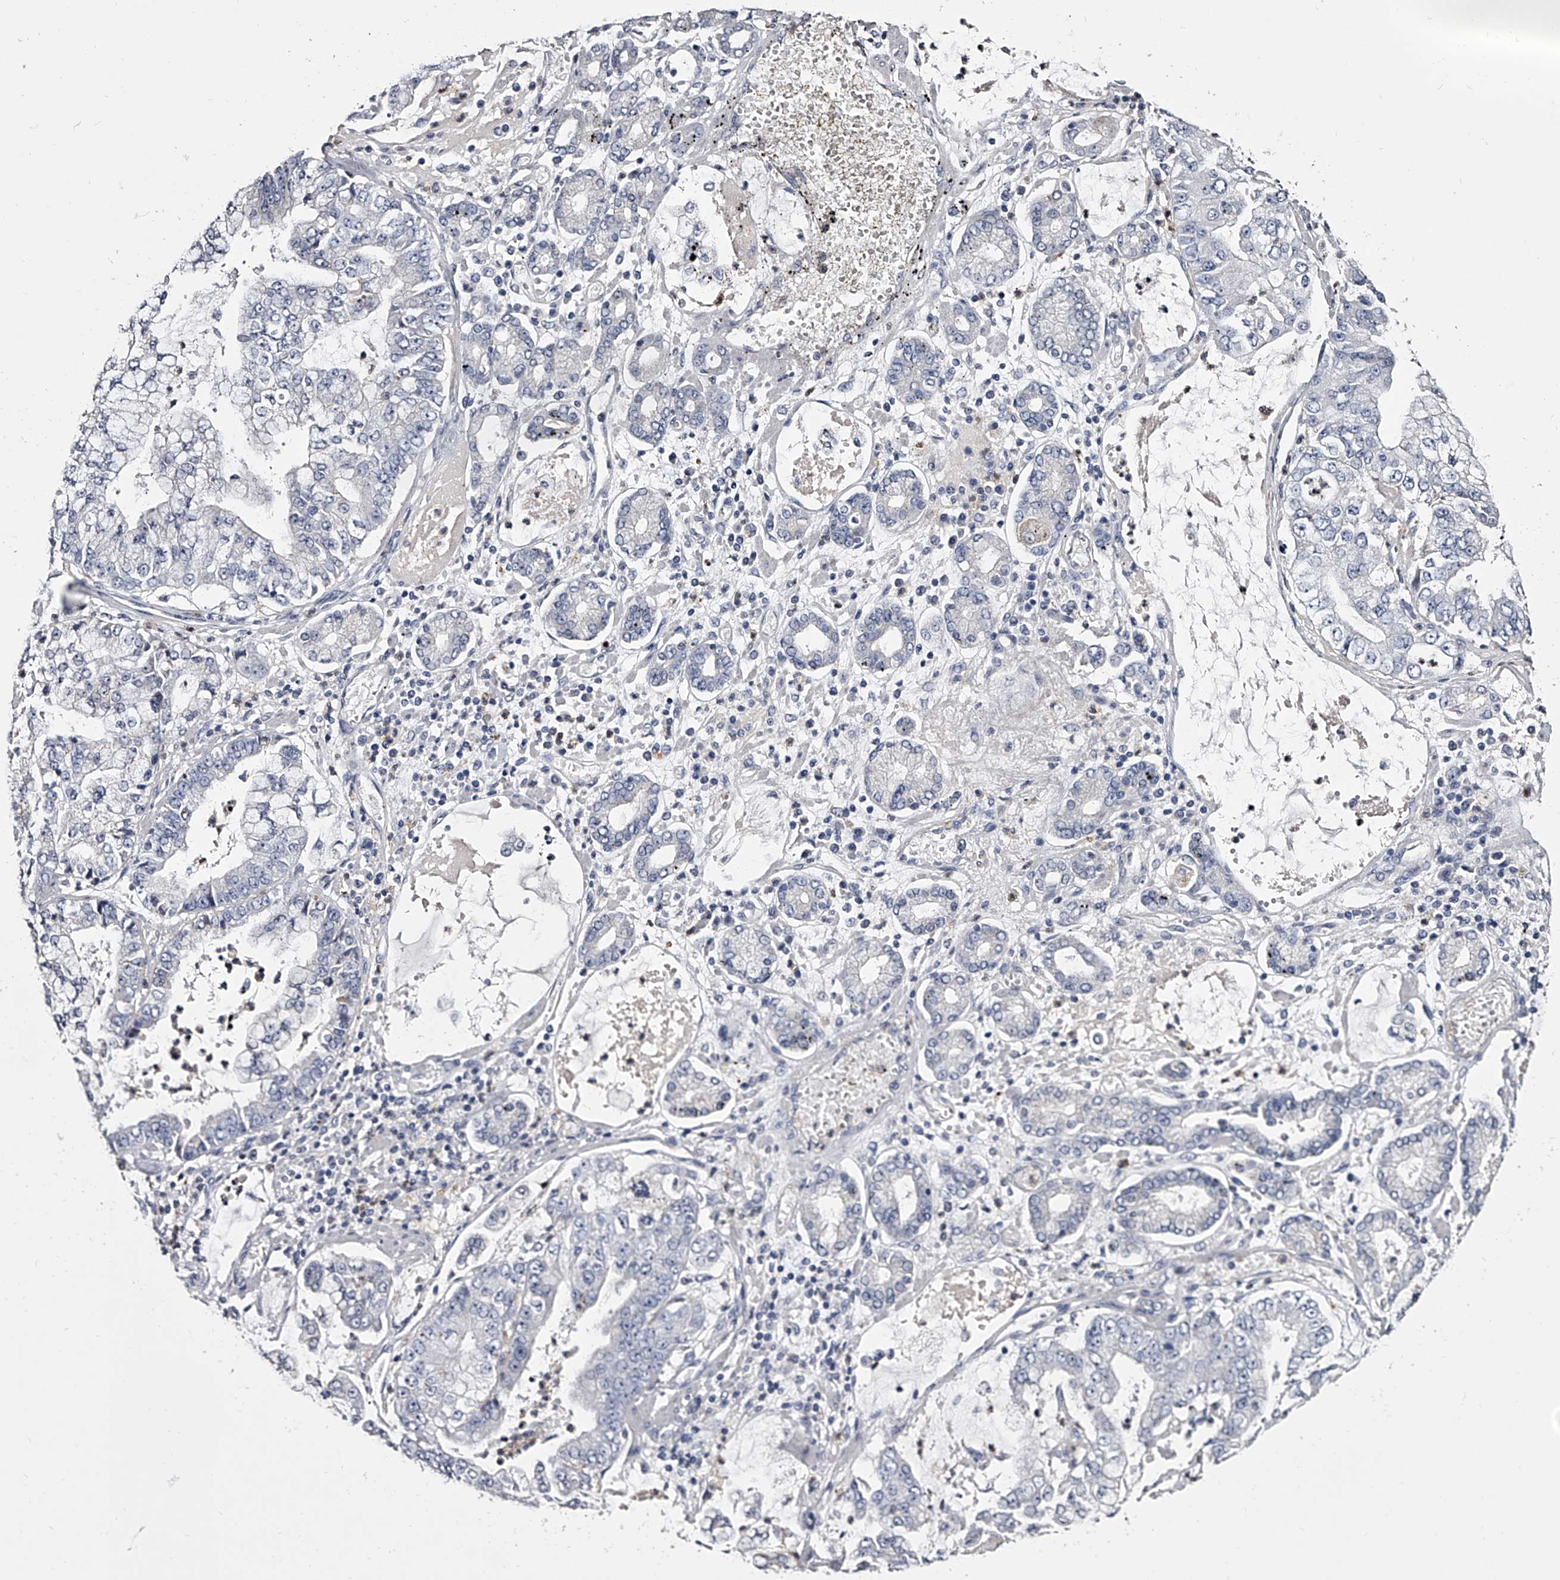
{"staining": {"intensity": "negative", "quantity": "none", "location": "none"}, "tissue": "stomach cancer", "cell_type": "Tumor cells", "image_type": "cancer", "snomed": [{"axis": "morphology", "description": "Adenocarcinoma, NOS"}, {"axis": "topography", "description": "Stomach"}], "caption": "Immunohistochemical staining of stomach cancer (adenocarcinoma) exhibits no significant staining in tumor cells.", "gene": "GAPVD1", "patient": {"sex": "male", "age": 76}}